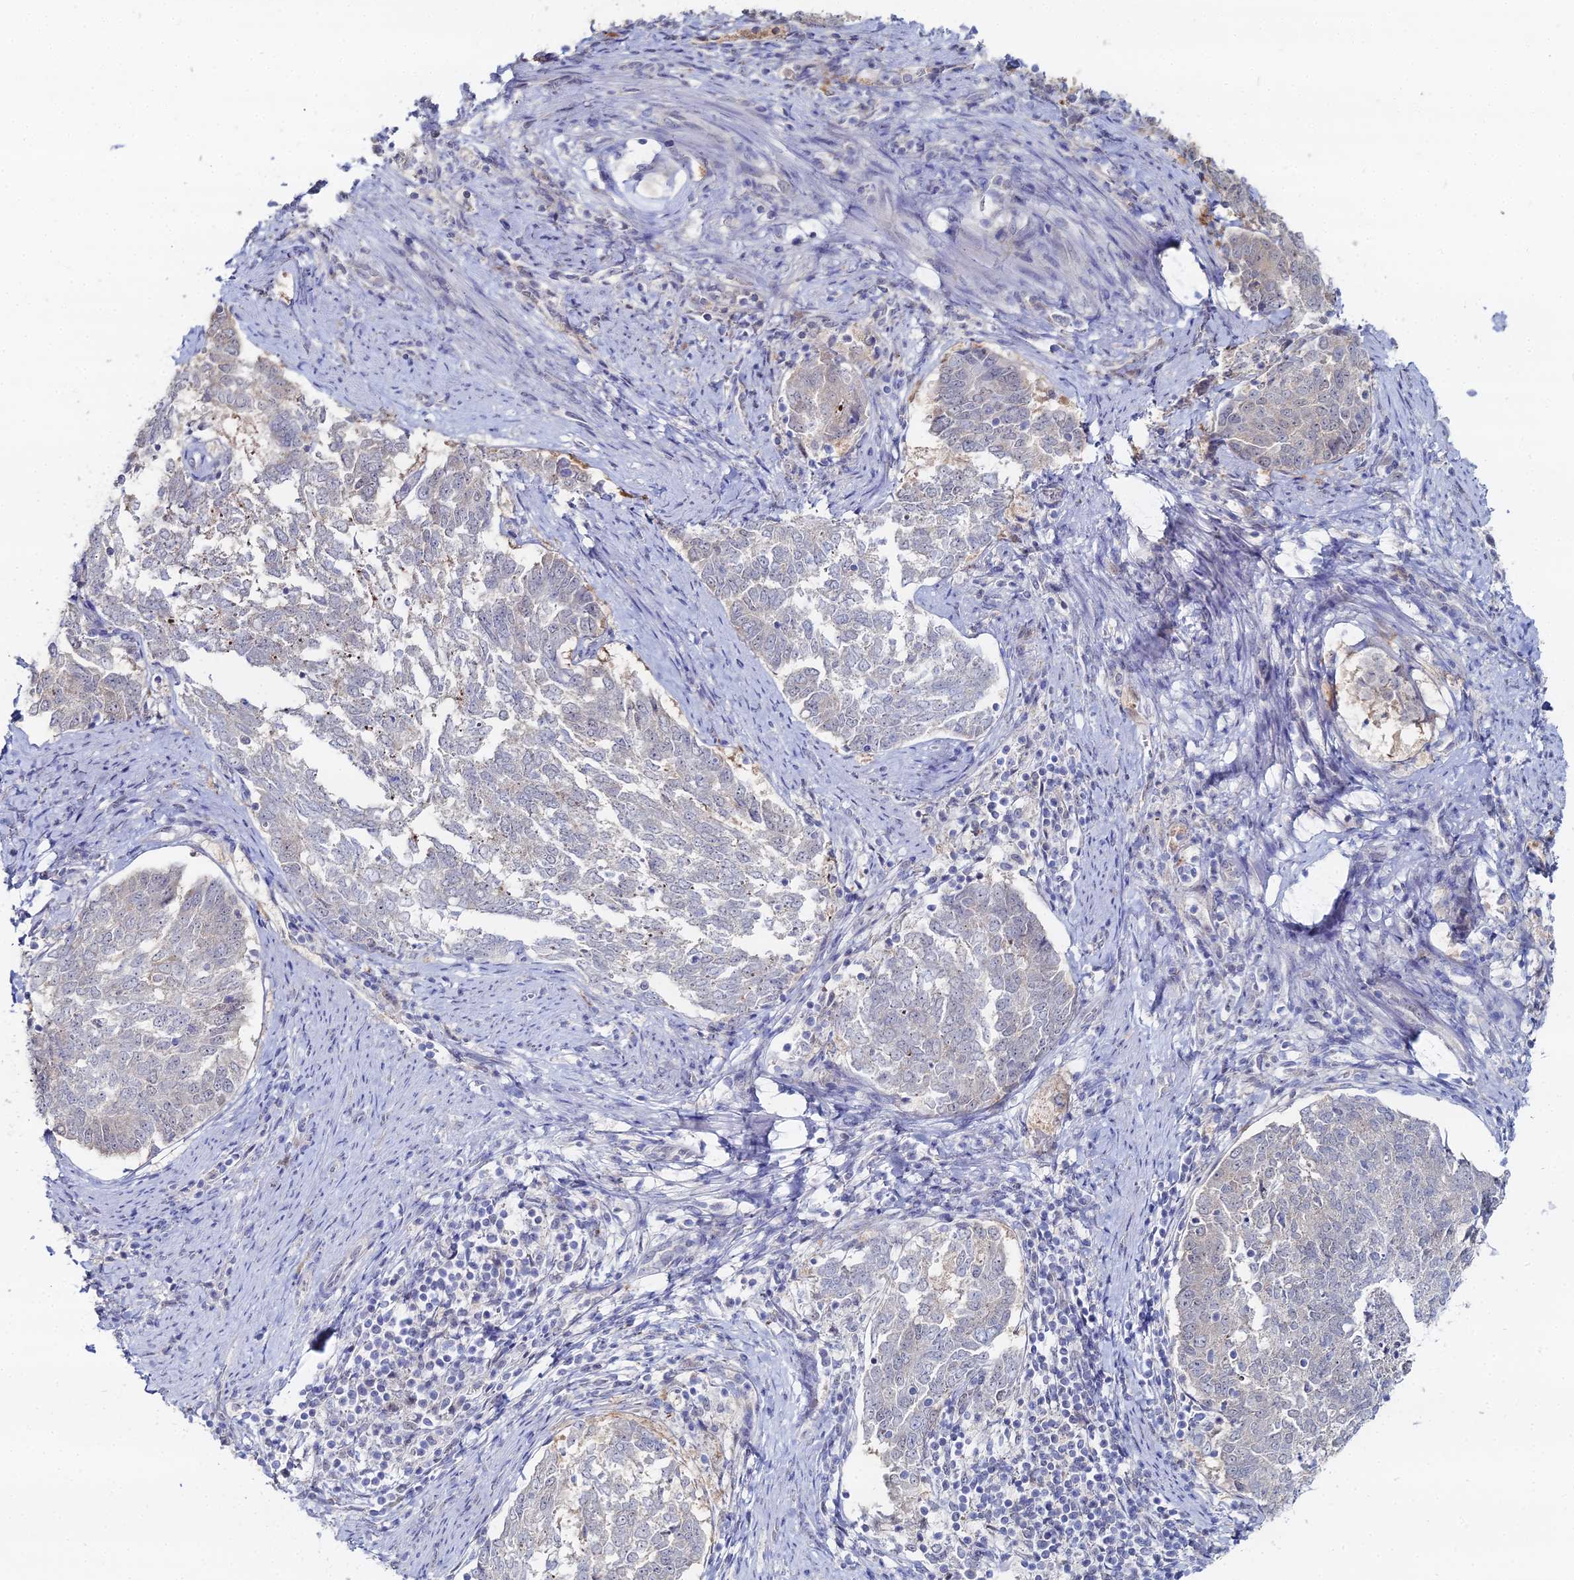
{"staining": {"intensity": "negative", "quantity": "none", "location": "none"}, "tissue": "endometrial cancer", "cell_type": "Tumor cells", "image_type": "cancer", "snomed": [{"axis": "morphology", "description": "Adenocarcinoma, NOS"}, {"axis": "topography", "description": "Endometrium"}], "caption": "An image of human endometrial cancer is negative for staining in tumor cells.", "gene": "THAP4", "patient": {"sex": "female", "age": 80}}